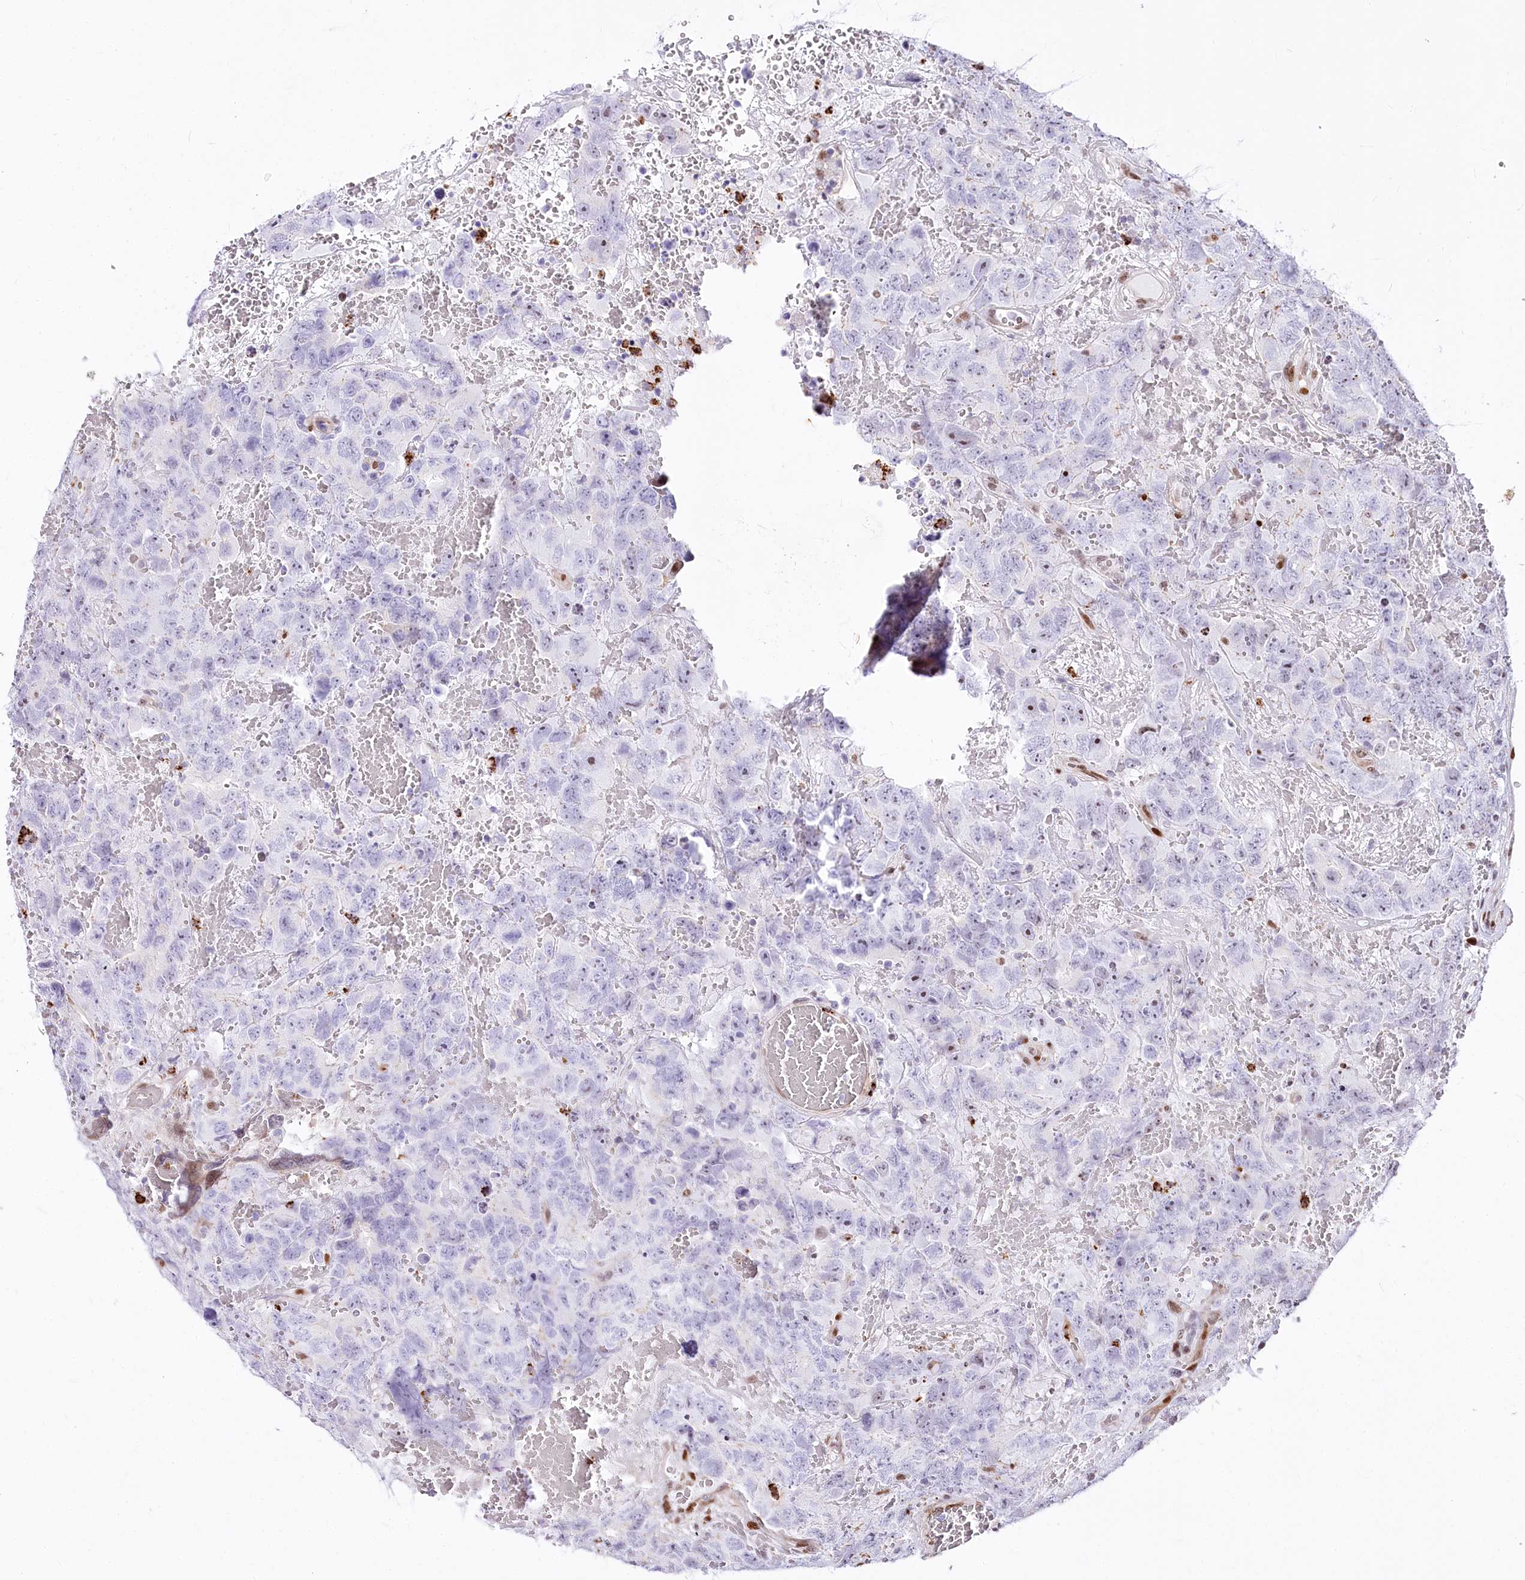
{"staining": {"intensity": "weak", "quantity": "<25%", "location": "nuclear"}, "tissue": "testis cancer", "cell_type": "Tumor cells", "image_type": "cancer", "snomed": [{"axis": "morphology", "description": "Carcinoma, Embryonal, NOS"}, {"axis": "topography", "description": "Testis"}], "caption": "High magnification brightfield microscopy of testis cancer stained with DAB (3,3'-diaminobenzidine) (brown) and counterstained with hematoxylin (blue): tumor cells show no significant expression.", "gene": "PTMS", "patient": {"sex": "male", "age": 45}}